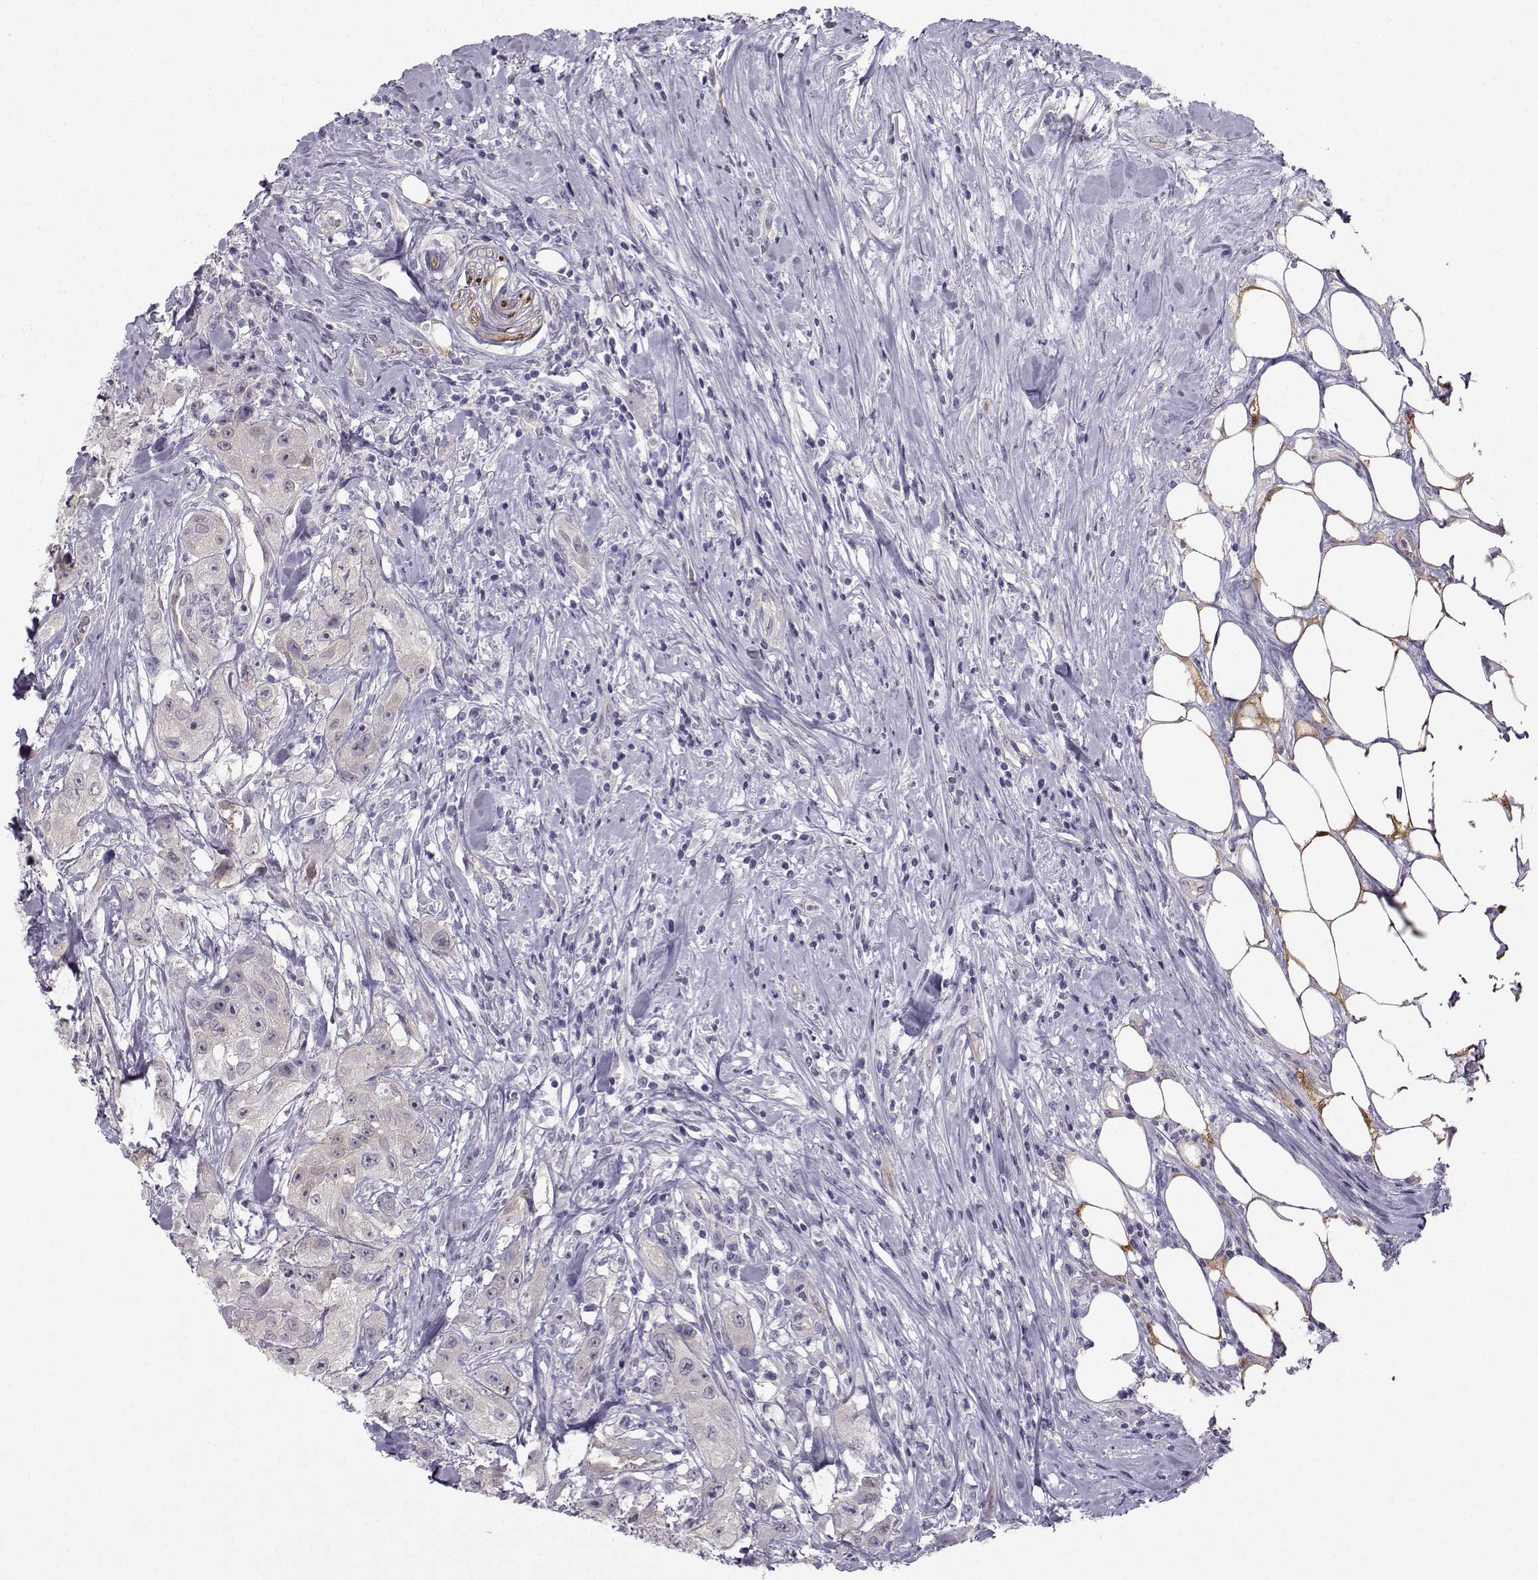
{"staining": {"intensity": "negative", "quantity": "none", "location": "none"}, "tissue": "urothelial cancer", "cell_type": "Tumor cells", "image_type": "cancer", "snomed": [{"axis": "morphology", "description": "Urothelial carcinoma, High grade"}, {"axis": "topography", "description": "Urinary bladder"}], "caption": "An immunohistochemistry image of urothelial cancer is shown. There is no staining in tumor cells of urothelial cancer.", "gene": "NQO1", "patient": {"sex": "male", "age": 79}}